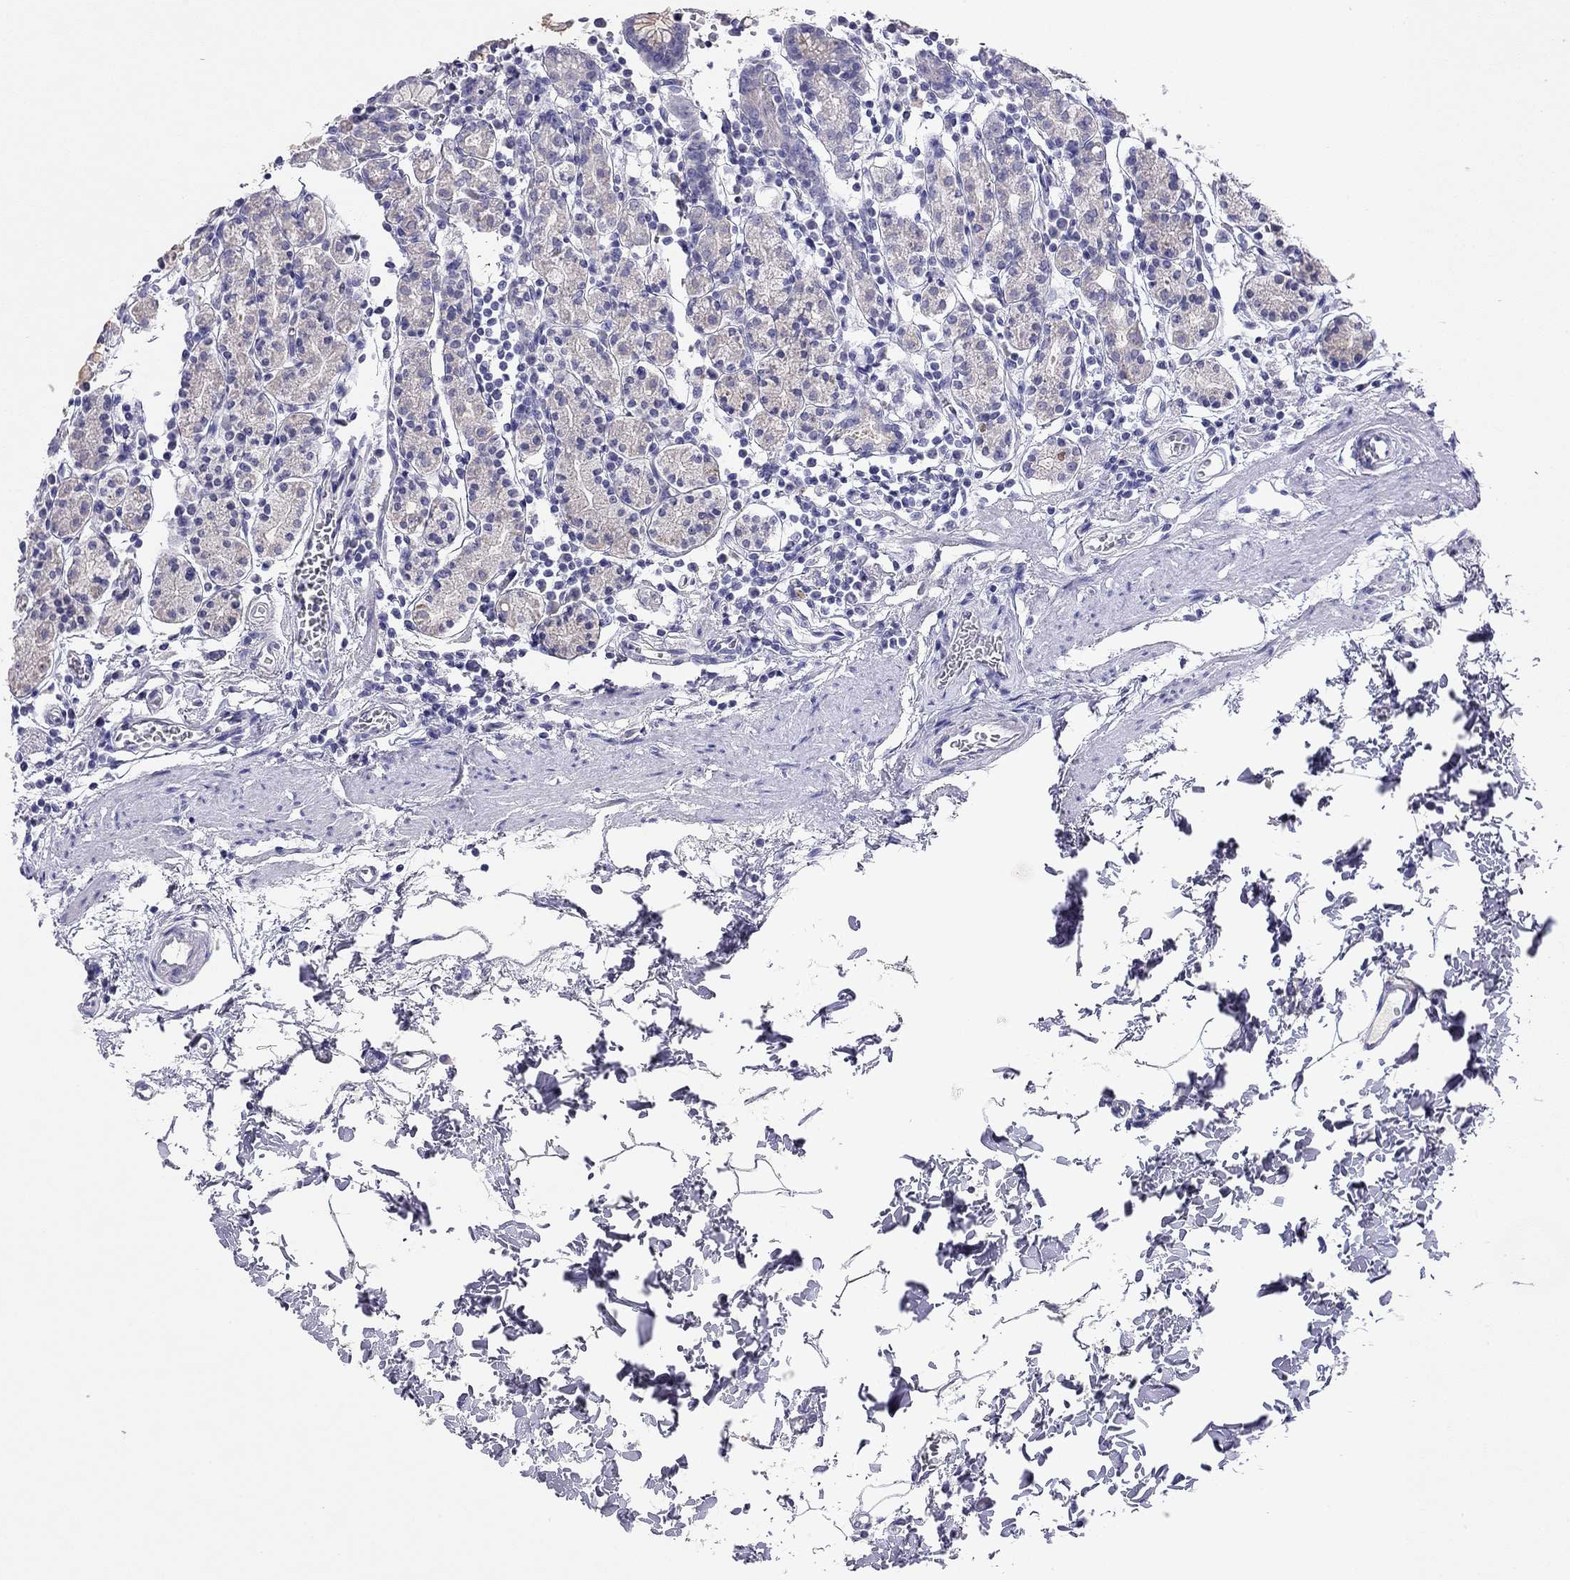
{"staining": {"intensity": "negative", "quantity": "none", "location": "none"}, "tissue": "stomach", "cell_type": "Glandular cells", "image_type": "normal", "snomed": [{"axis": "morphology", "description": "Normal tissue, NOS"}, {"axis": "topography", "description": "Stomach, upper"}, {"axis": "topography", "description": "Stomach"}], "caption": "This is an IHC micrograph of normal stomach. There is no expression in glandular cells.", "gene": "CAPNS2", "patient": {"sex": "male", "age": 62}}